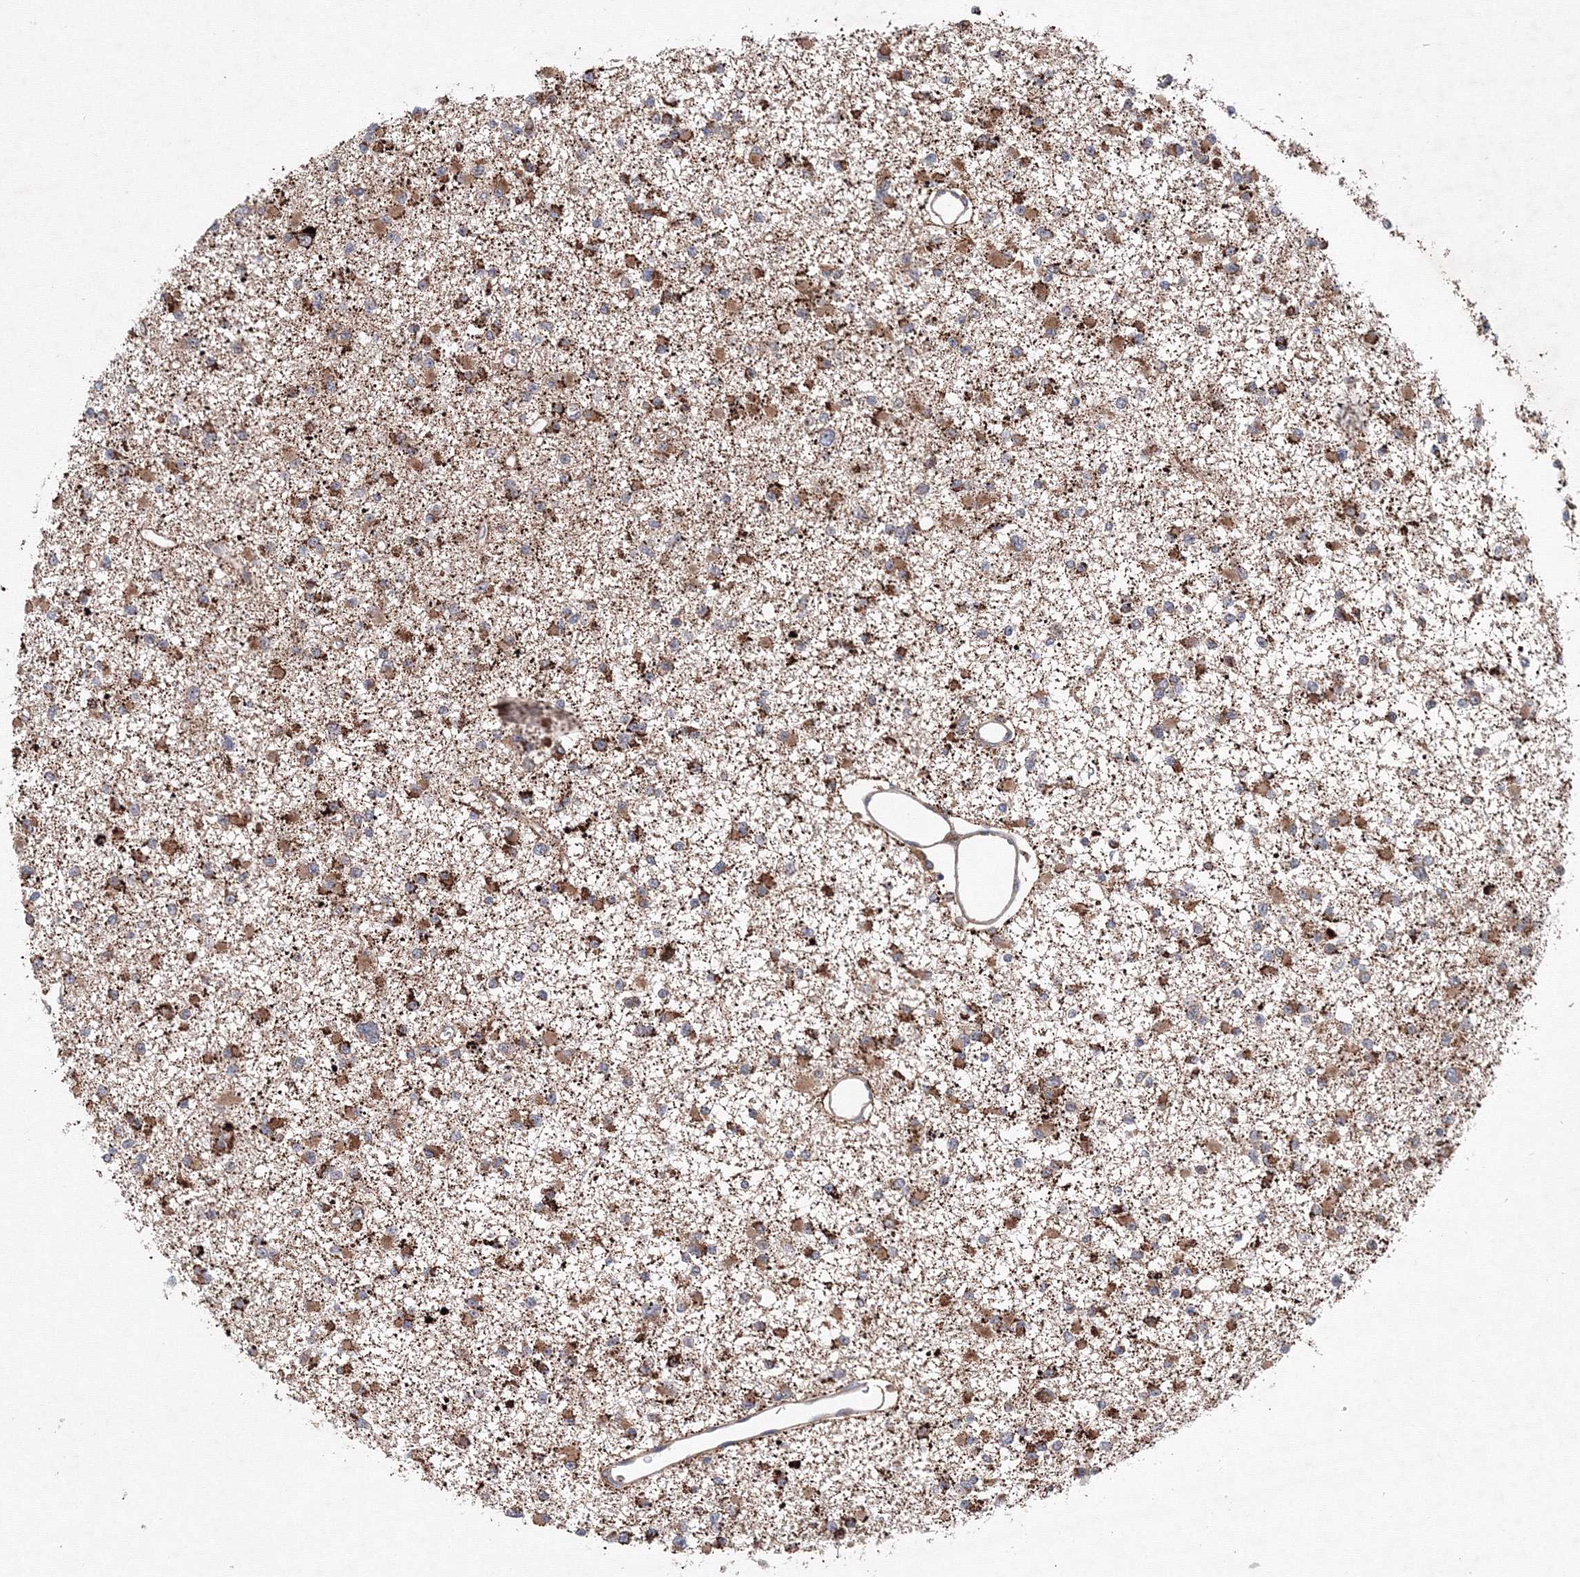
{"staining": {"intensity": "moderate", "quantity": "25%-75%", "location": "cytoplasmic/membranous"}, "tissue": "glioma", "cell_type": "Tumor cells", "image_type": "cancer", "snomed": [{"axis": "morphology", "description": "Glioma, malignant, Low grade"}, {"axis": "topography", "description": "Brain"}], "caption": "The photomicrograph displays staining of glioma, revealing moderate cytoplasmic/membranous protein staining (brown color) within tumor cells. The staining was performed using DAB (3,3'-diaminobenzidine) to visualize the protein expression in brown, while the nuclei were stained in blue with hematoxylin (Magnification: 20x).", "gene": "ANKAR", "patient": {"sex": "female", "age": 22}}